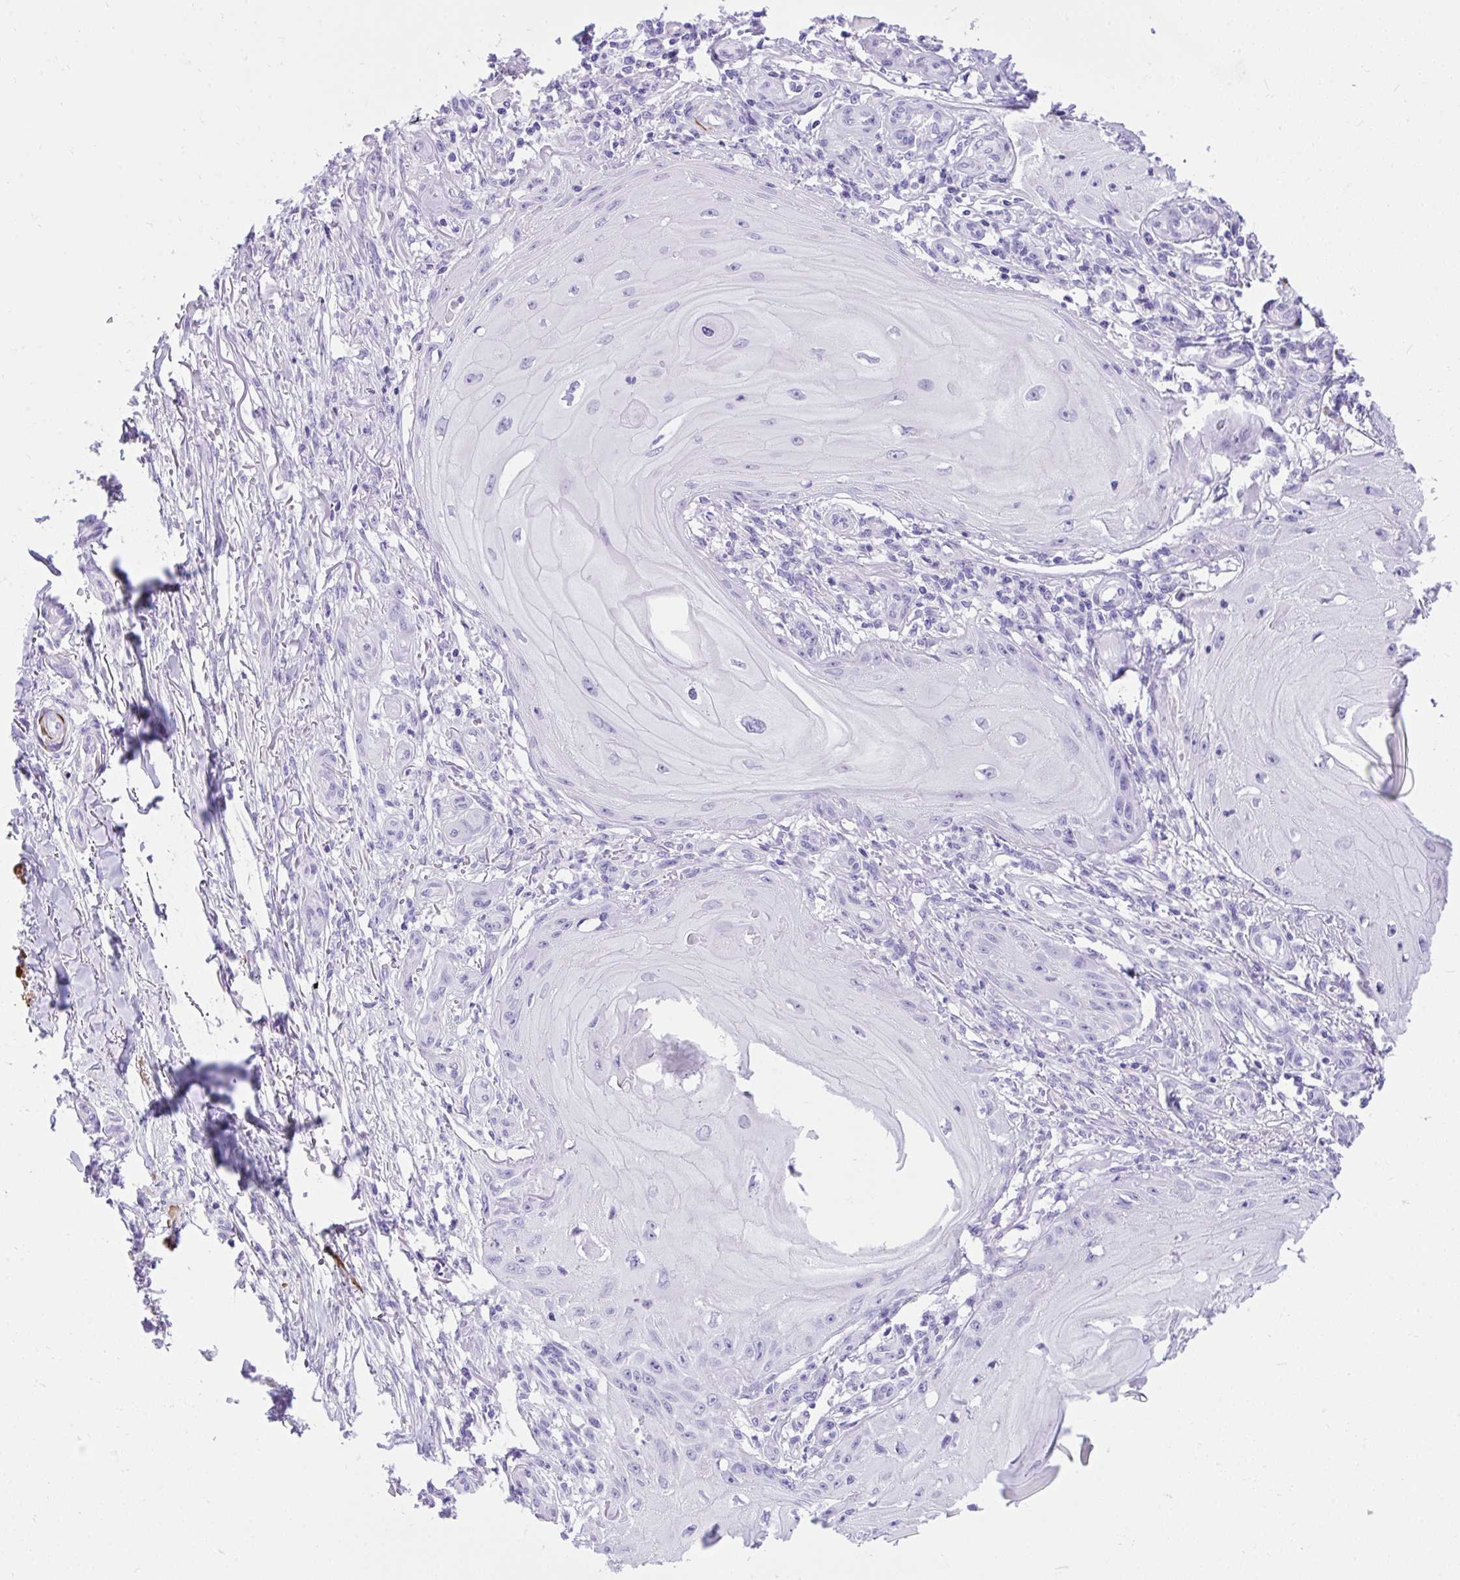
{"staining": {"intensity": "negative", "quantity": "none", "location": "none"}, "tissue": "skin cancer", "cell_type": "Tumor cells", "image_type": "cancer", "snomed": [{"axis": "morphology", "description": "Squamous cell carcinoma, NOS"}, {"axis": "topography", "description": "Skin"}], "caption": "Tumor cells are negative for brown protein staining in squamous cell carcinoma (skin).", "gene": "KCNN4", "patient": {"sex": "female", "age": 77}}